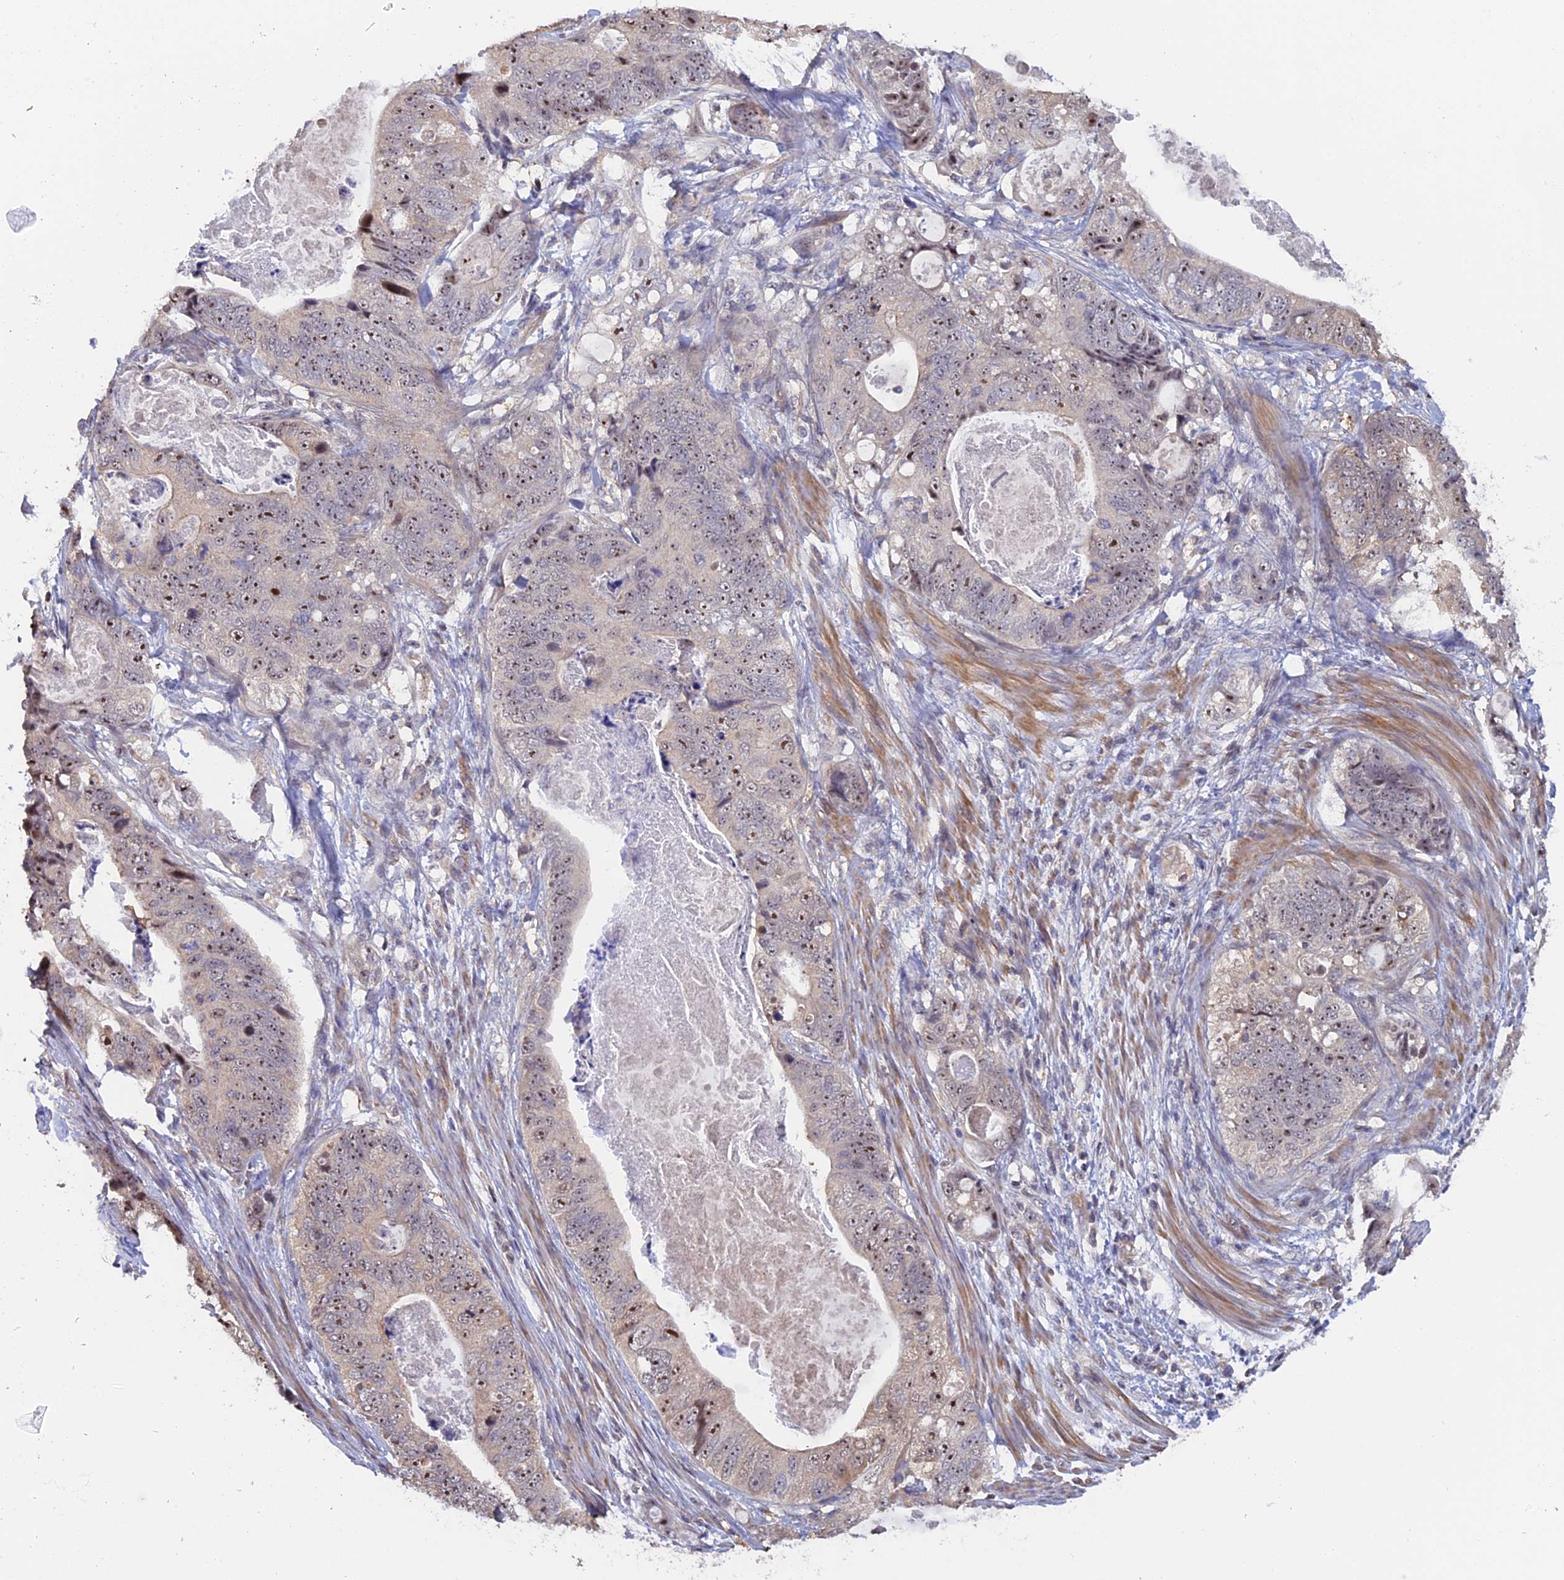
{"staining": {"intensity": "moderate", "quantity": ">75%", "location": "nuclear"}, "tissue": "stomach cancer", "cell_type": "Tumor cells", "image_type": "cancer", "snomed": [{"axis": "morphology", "description": "Normal tissue, NOS"}, {"axis": "morphology", "description": "Adenocarcinoma, NOS"}, {"axis": "topography", "description": "Stomach"}], "caption": "Immunohistochemical staining of stomach cancer shows medium levels of moderate nuclear staining in approximately >75% of tumor cells. Using DAB (3,3'-diaminobenzidine) (brown) and hematoxylin (blue) stains, captured at high magnification using brightfield microscopy.", "gene": "FAM98C", "patient": {"sex": "female", "age": 89}}